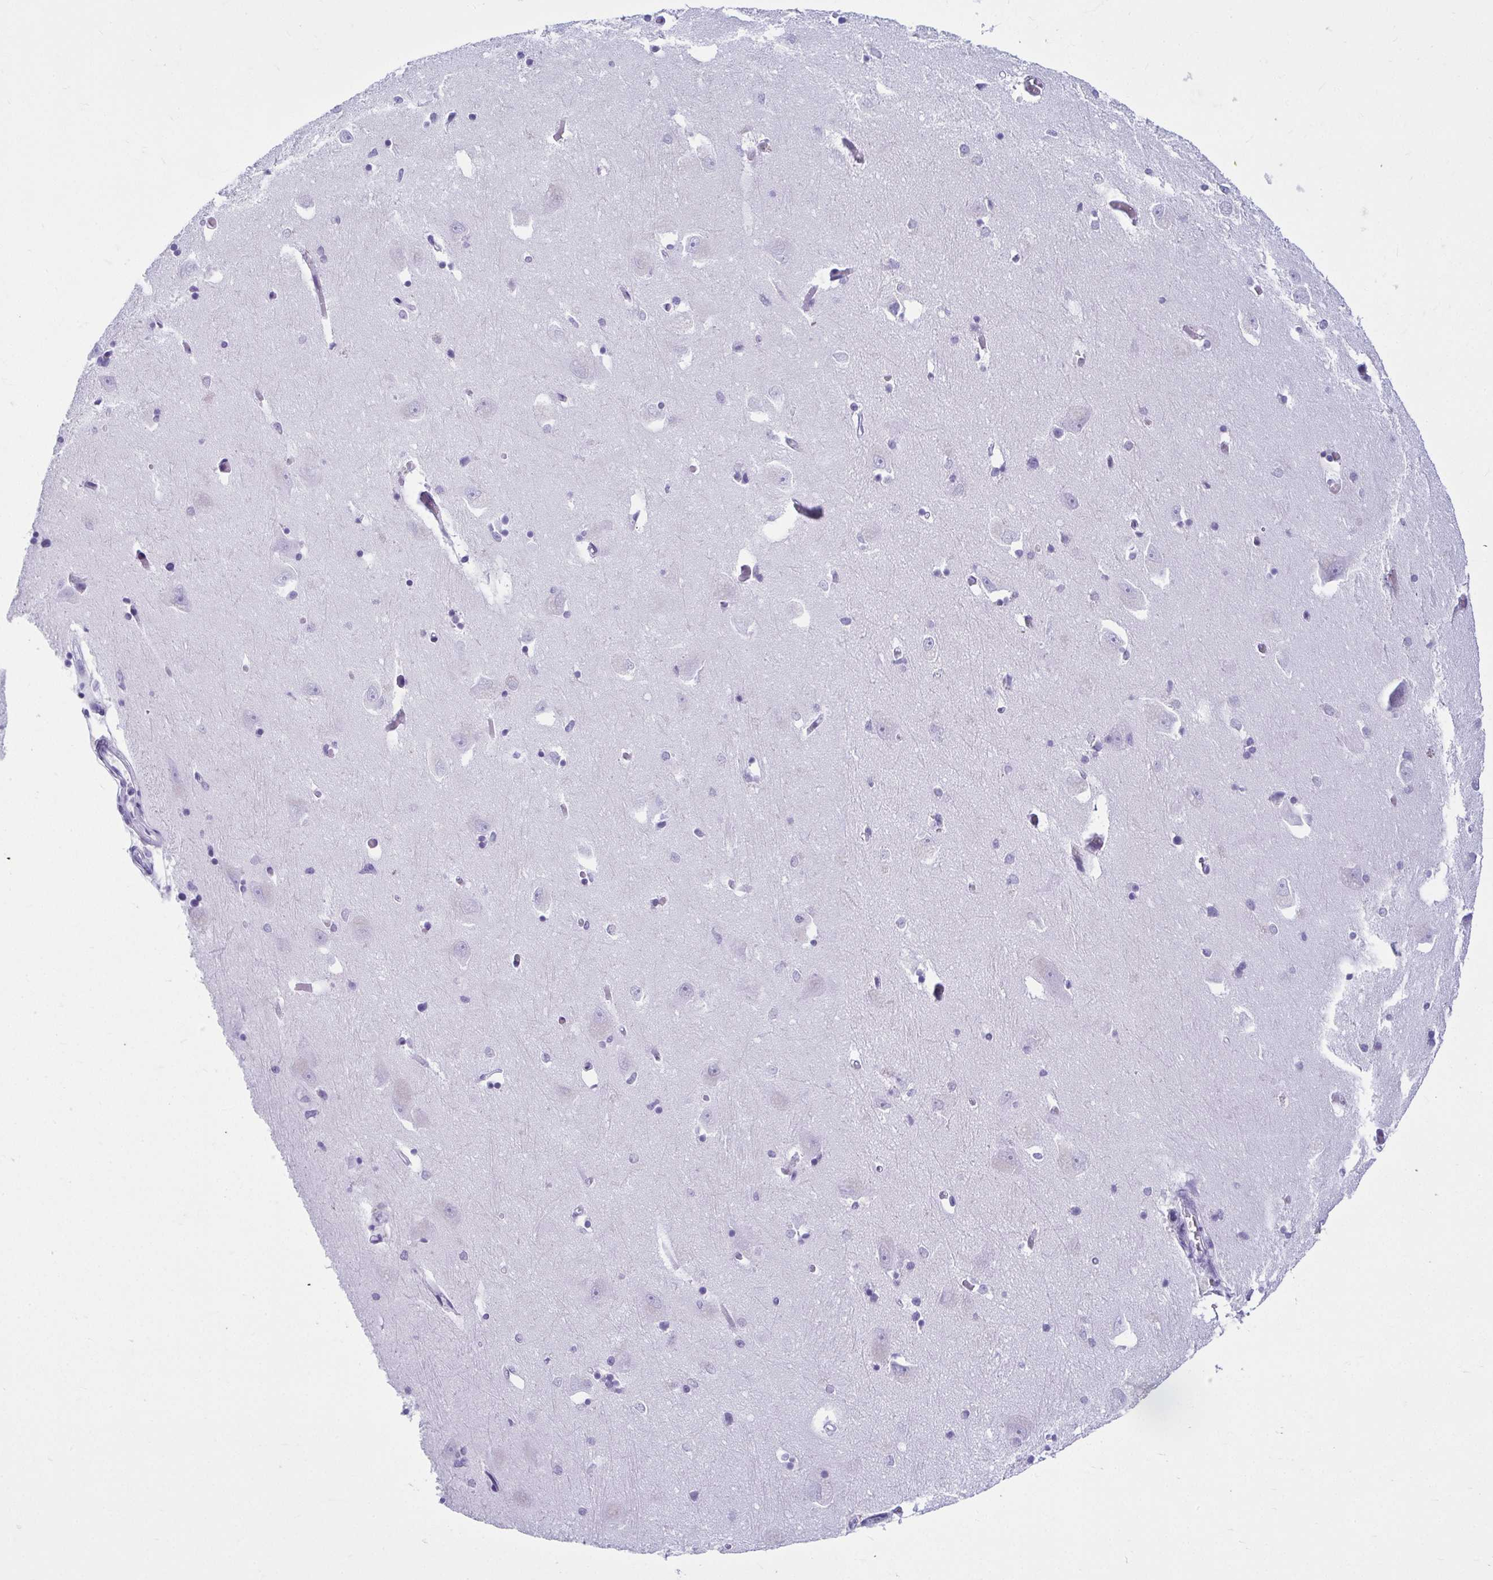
{"staining": {"intensity": "negative", "quantity": "none", "location": "none"}, "tissue": "caudate", "cell_type": "Glial cells", "image_type": "normal", "snomed": [{"axis": "morphology", "description": "Normal tissue, NOS"}, {"axis": "topography", "description": "Lateral ventricle wall"}, {"axis": "topography", "description": "Hippocampus"}], "caption": "Immunohistochemistry (IHC) image of normal caudate stained for a protein (brown), which displays no staining in glial cells.", "gene": "CLGN", "patient": {"sex": "female", "age": 63}}